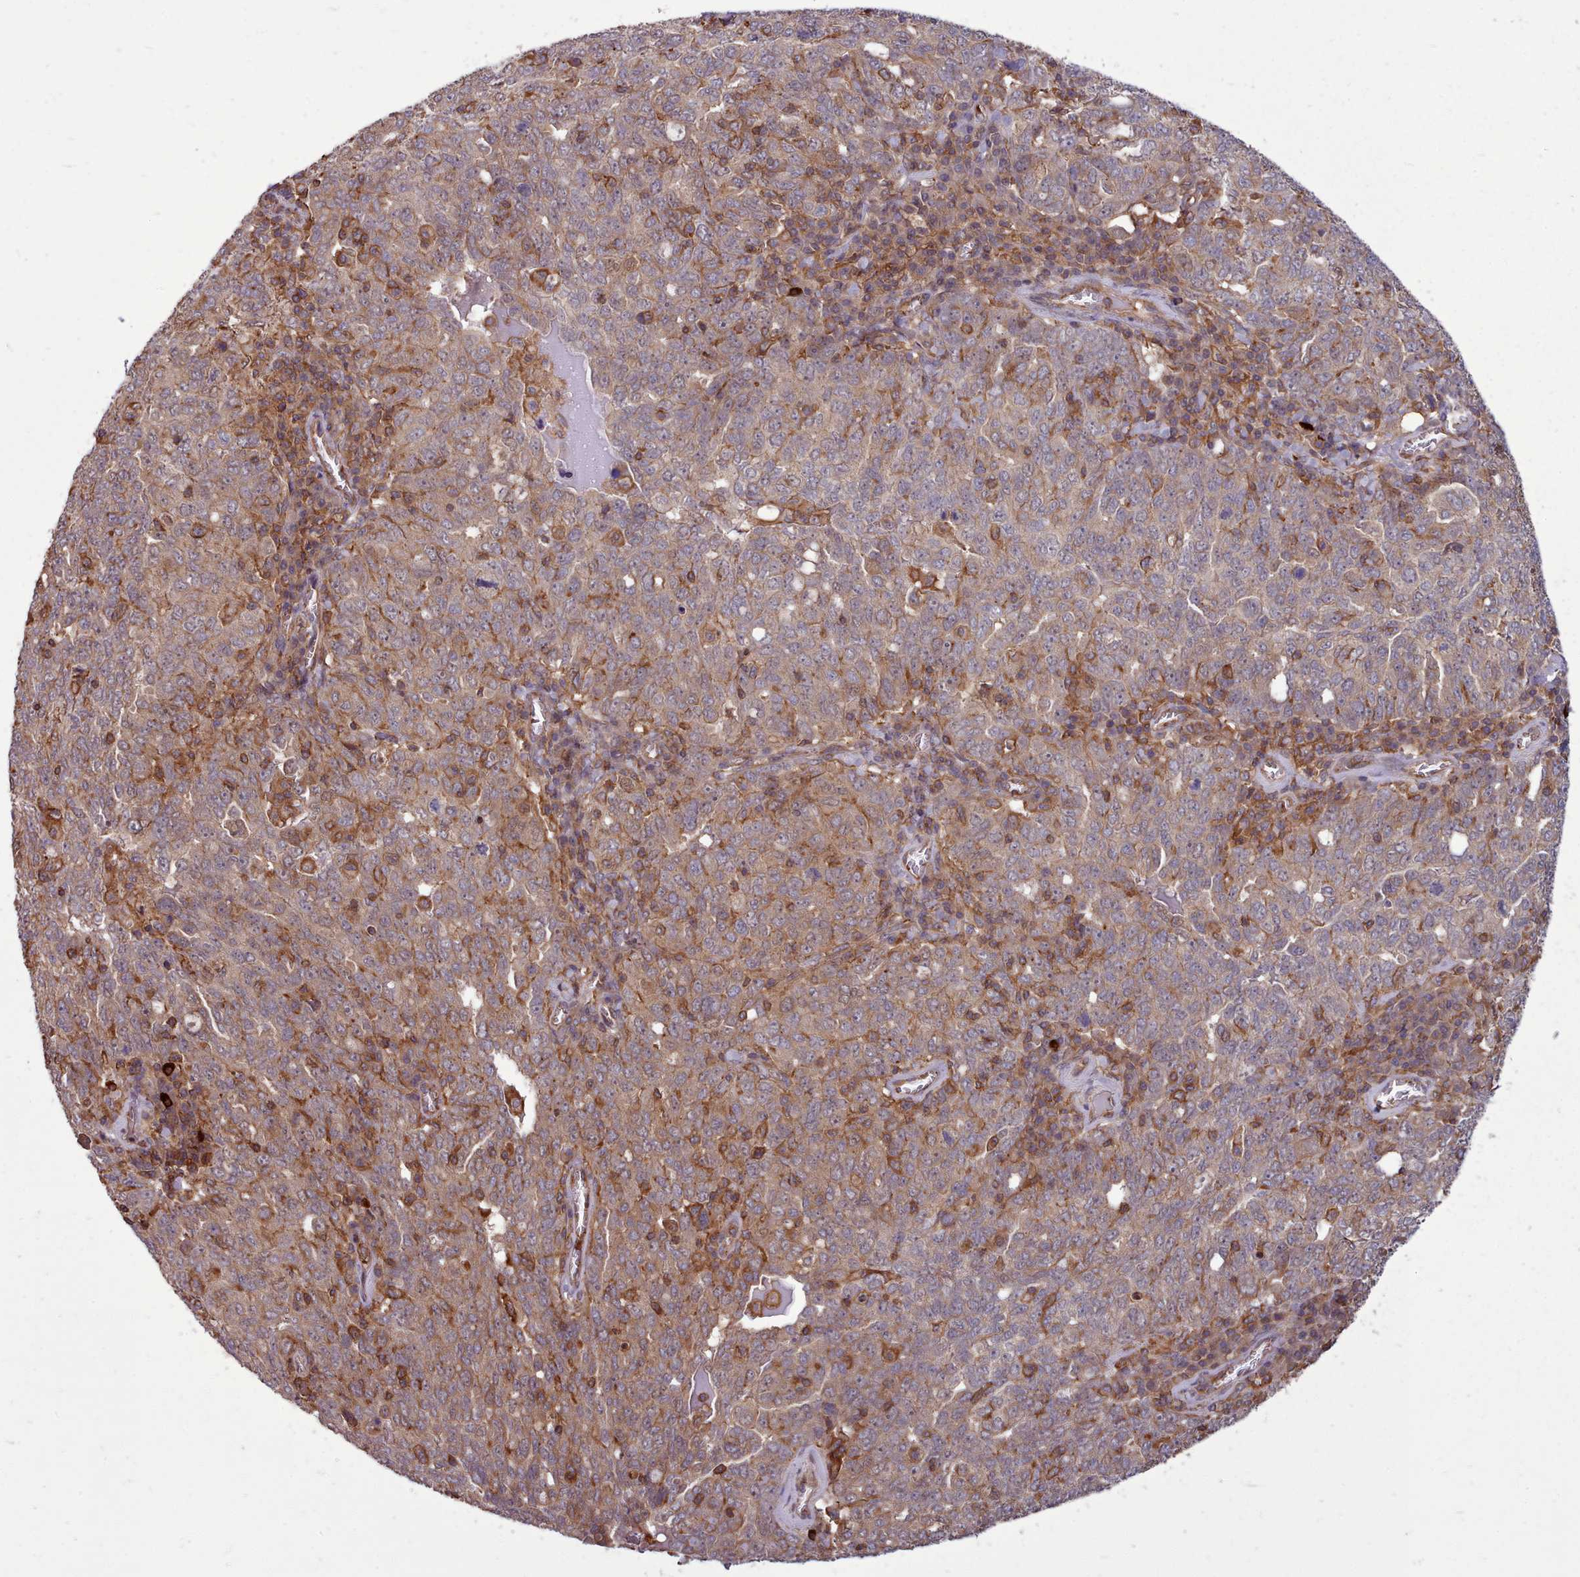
{"staining": {"intensity": "moderate", "quantity": ">75%", "location": "cytoplasmic/membranous"}, "tissue": "ovarian cancer", "cell_type": "Tumor cells", "image_type": "cancer", "snomed": [{"axis": "morphology", "description": "Carcinoma, endometroid"}, {"axis": "topography", "description": "Ovary"}], "caption": "Immunohistochemistry (IHC) of ovarian cancer demonstrates medium levels of moderate cytoplasmic/membranous expression in about >75% of tumor cells.", "gene": "STUB1", "patient": {"sex": "female", "age": 62}}